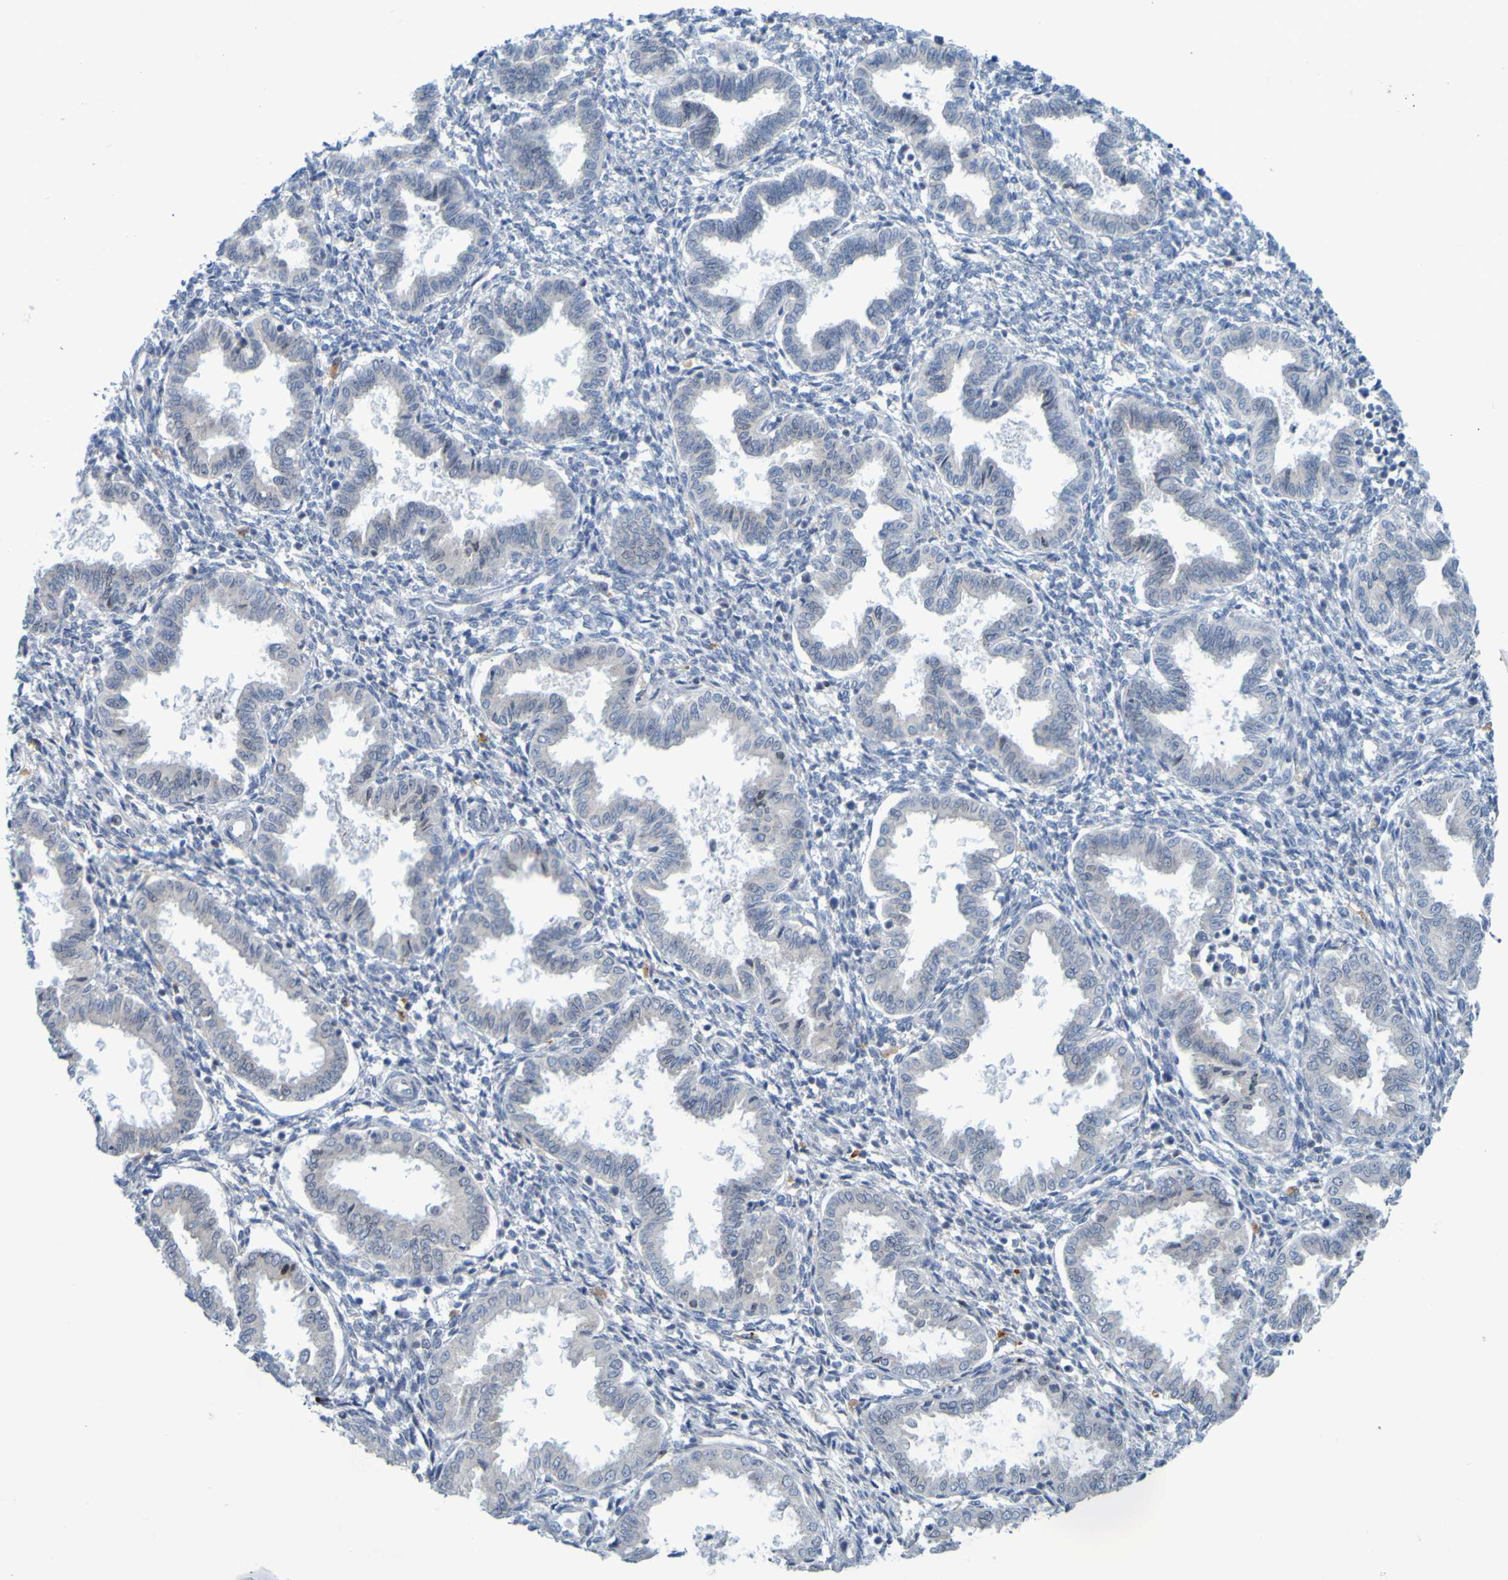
{"staining": {"intensity": "weak", "quantity": "<25%", "location": "cytoplasmic/membranous"}, "tissue": "endometrium", "cell_type": "Cells in endometrial stroma", "image_type": "normal", "snomed": [{"axis": "morphology", "description": "Normal tissue, NOS"}, {"axis": "topography", "description": "Endometrium"}], "caption": "DAB (3,3'-diaminobenzidine) immunohistochemical staining of normal endometrium demonstrates no significant staining in cells in endometrial stroma. (DAB (3,3'-diaminobenzidine) immunohistochemistry, high magnification).", "gene": "LILRB5", "patient": {"sex": "female", "age": 33}}